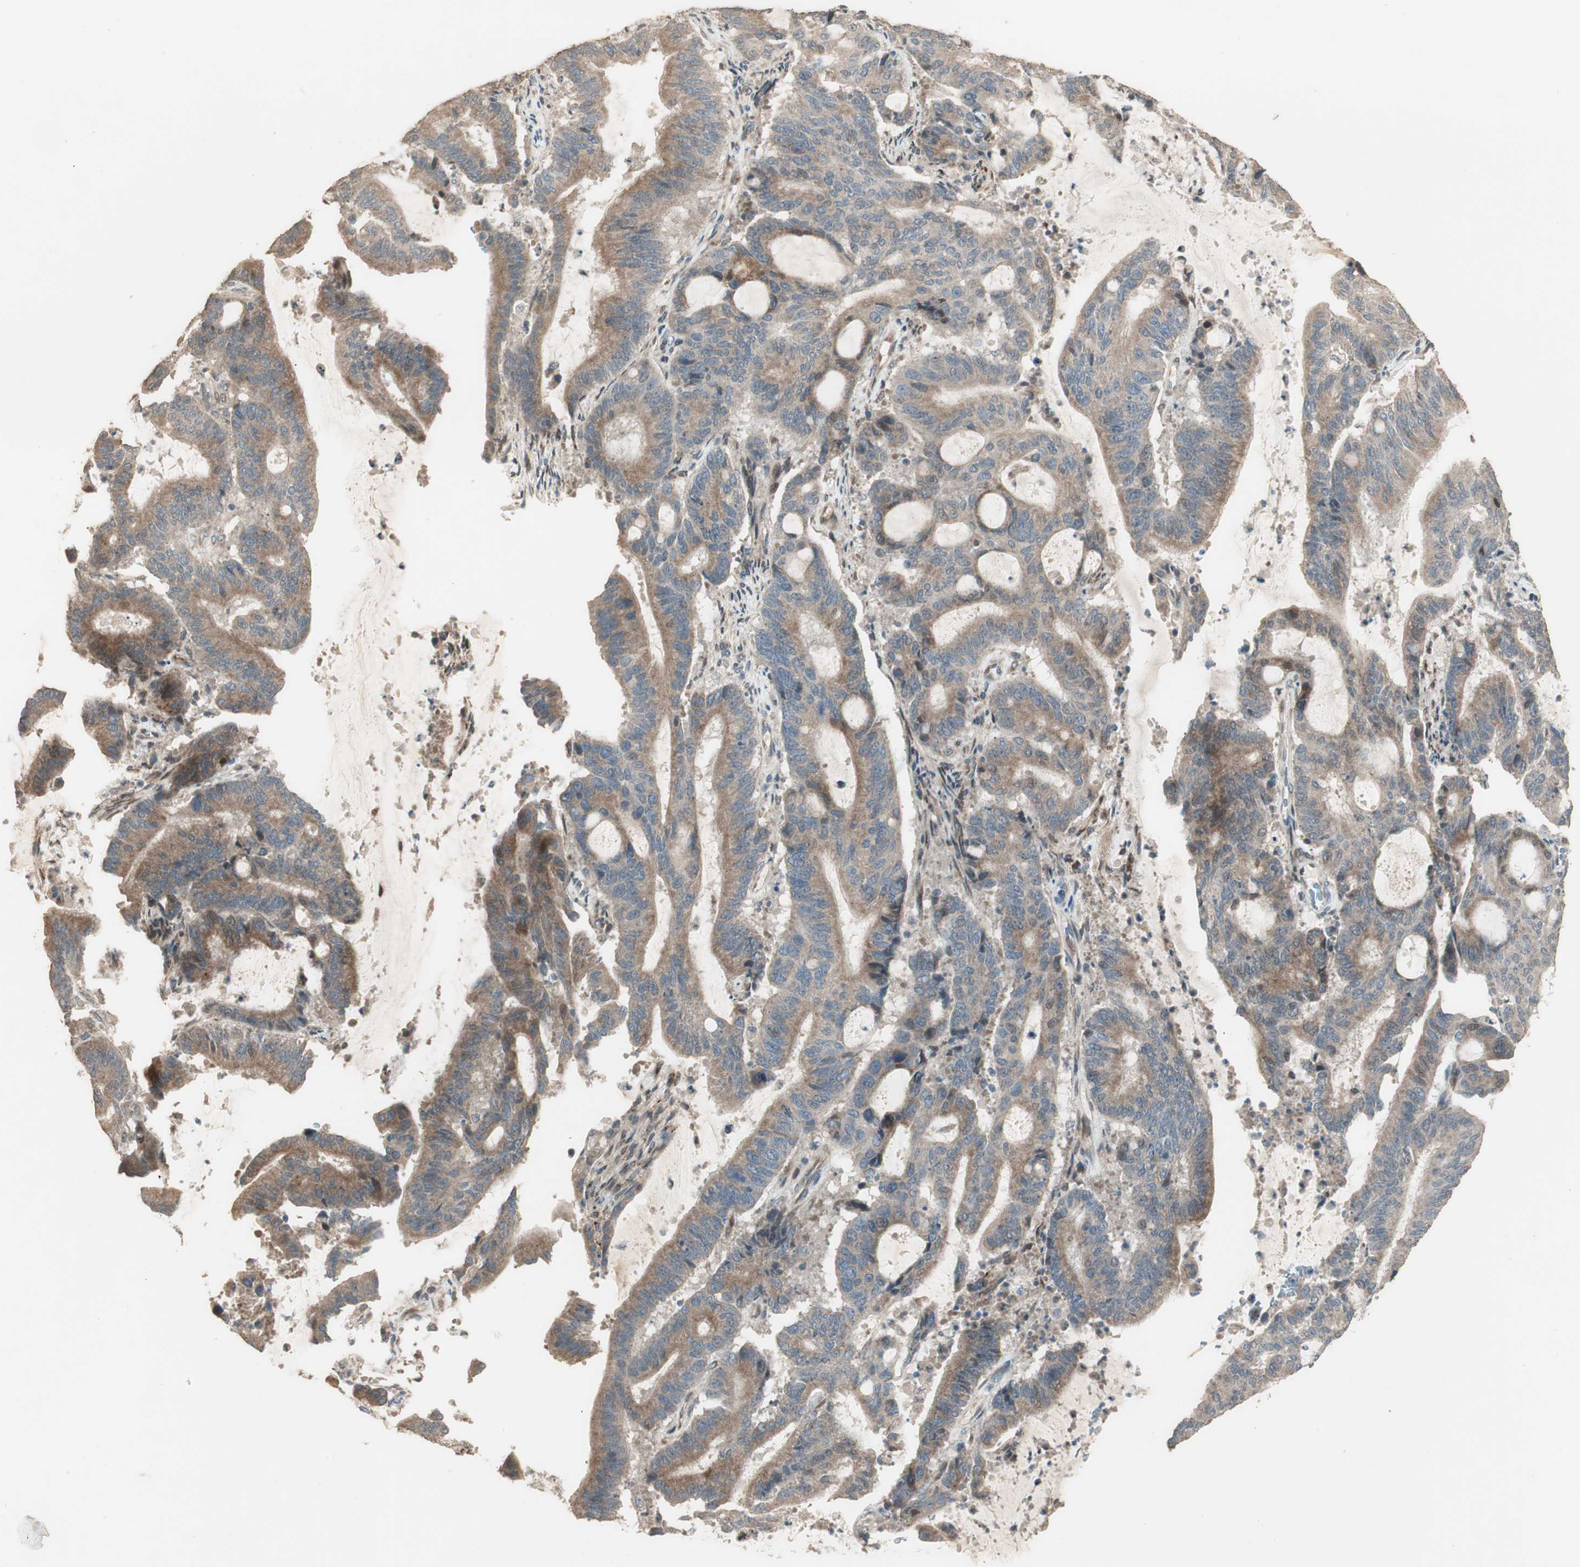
{"staining": {"intensity": "moderate", "quantity": ">75%", "location": "cytoplasmic/membranous"}, "tissue": "liver cancer", "cell_type": "Tumor cells", "image_type": "cancer", "snomed": [{"axis": "morphology", "description": "Cholangiocarcinoma"}, {"axis": "topography", "description": "Liver"}], "caption": "Liver cholangiocarcinoma stained with a brown dye demonstrates moderate cytoplasmic/membranous positive expression in approximately >75% of tumor cells.", "gene": "RARRES1", "patient": {"sex": "female", "age": 73}}